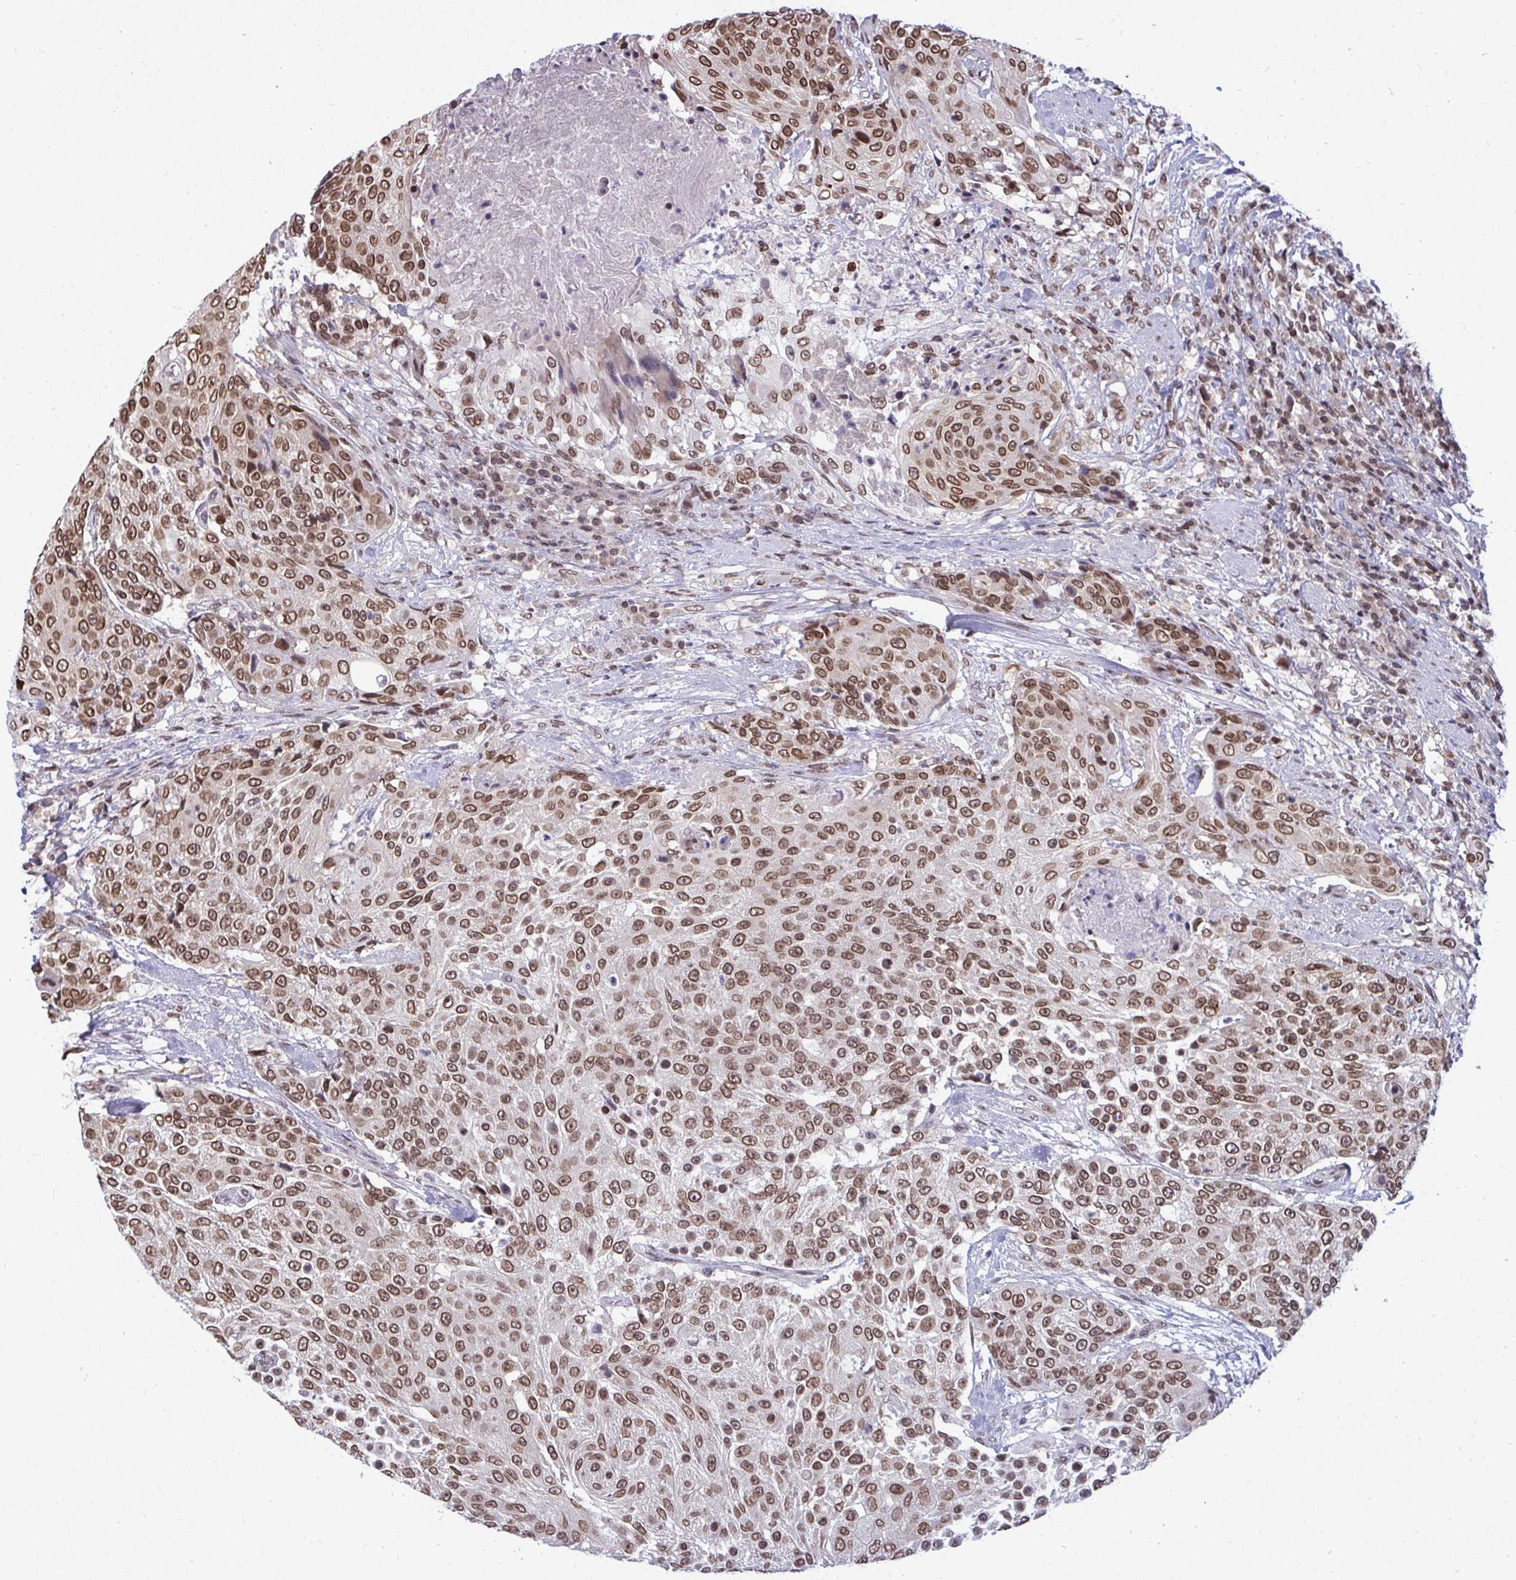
{"staining": {"intensity": "moderate", "quantity": ">75%", "location": "cytoplasmic/membranous,nuclear"}, "tissue": "urothelial cancer", "cell_type": "Tumor cells", "image_type": "cancer", "snomed": [{"axis": "morphology", "description": "Urothelial carcinoma, High grade"}, {"axis": "topography", "description": "Urinary bladder"}], "caption": "A brown stain shows moderate cytoplasmic/membranous and nuclear positivity of a protein in human high-grade urothelial carcinoma tumor cells.", "gene": "JPT1", "patient": {"sex": "female", "age": 63}}